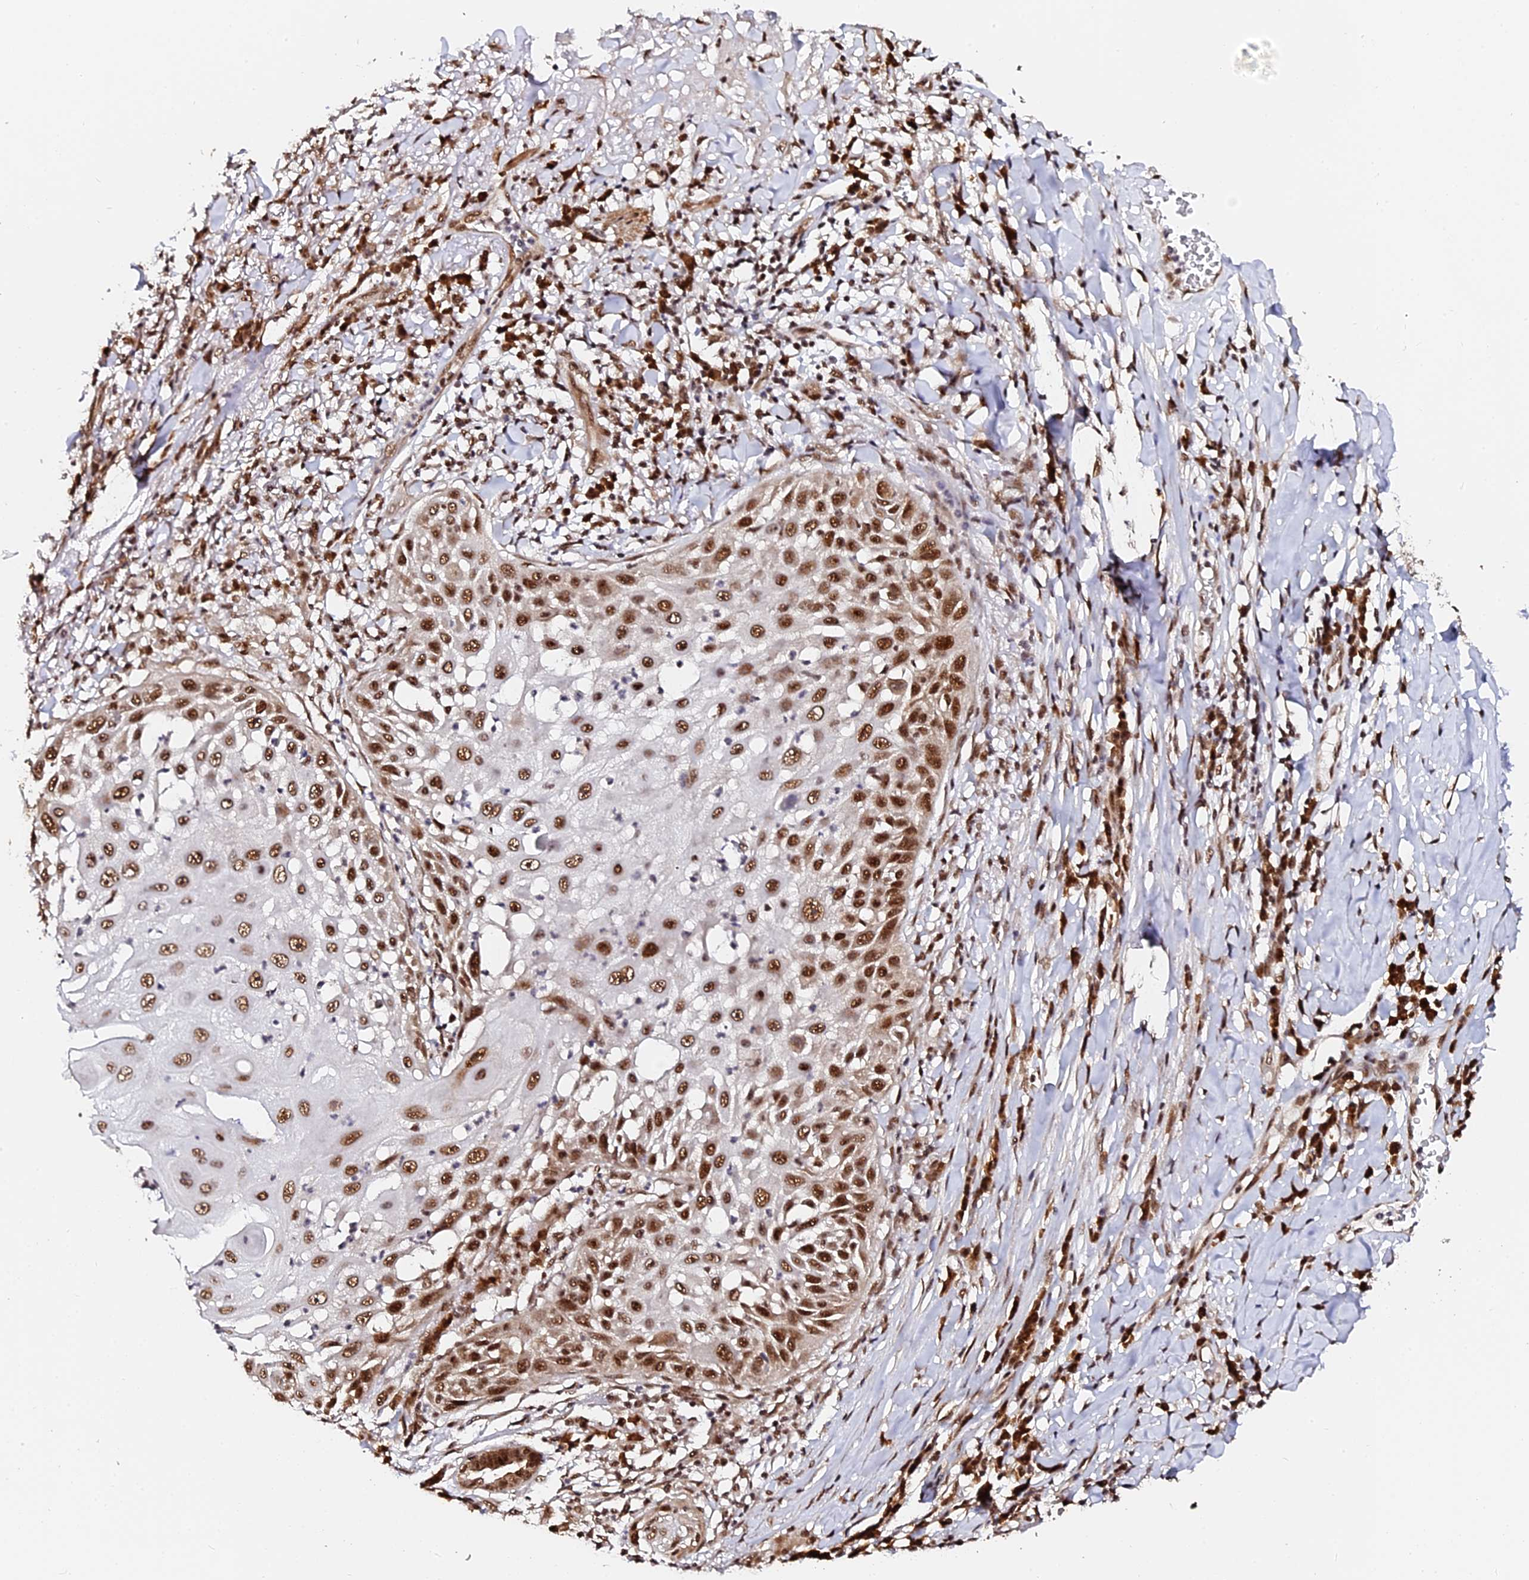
{"staining": {"intensity": "strong", "quantity": ">75%", "location": "nuclear"}, "tissue": "skin cancer", "cell_type": "Tumor cells", "image_type": "cancer", "snomed": [{"axis": "morphology", "description": "Squamous cell carcinoma, NOS"}, {"axis": "topography", "description": "Skin"}], "caption": "A micrograph showing strong nuclear expression in approximately >75% of tumor cells in squamous cell carcinoma (skin), as visualized by brown immunohistochemical staining.", "gene": "MCRS1", "patient": {"sex": "female", "age": 44}}